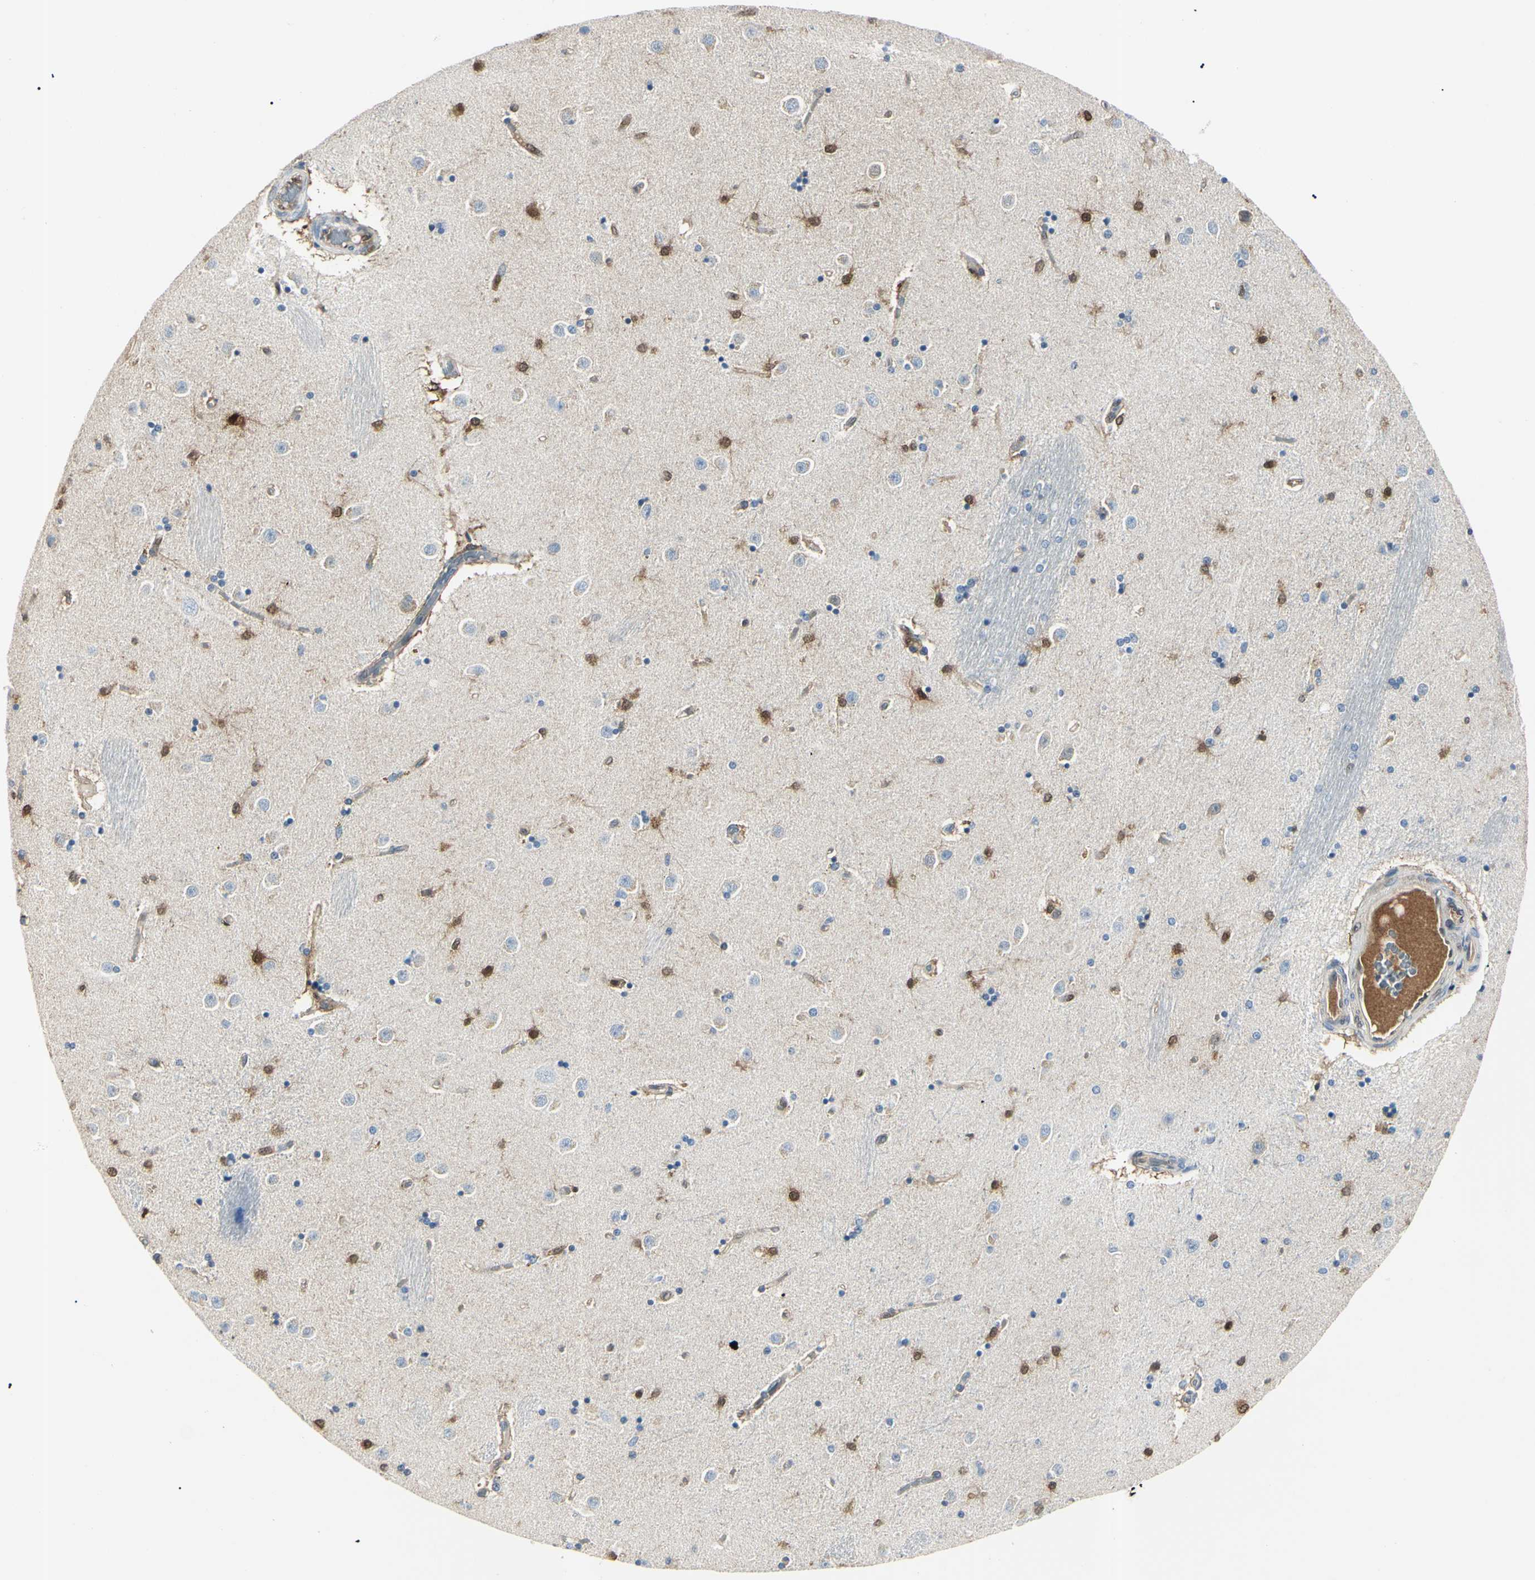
{"staining": {"intensity": "strong", "quantity": "25%-75%", "location": "cytoplasmic/membranous,nuclear"}, "tissue": "caudate", "cell_type": "Glial cells", "image_type": "normal", "snomed": [{"axis": "morphology", "description": "Normal tissue, NOS"}, {"axis": "topography", "description": "Lateral ventricle wall"}], "caption": "A brown stain labels strong cytoplasmic/membranous,nuclear expression of a protein in glial cells of unremarkable caudate.", "gene": "AKR1C3", "patient": {"sex": "female", "age": 54}}